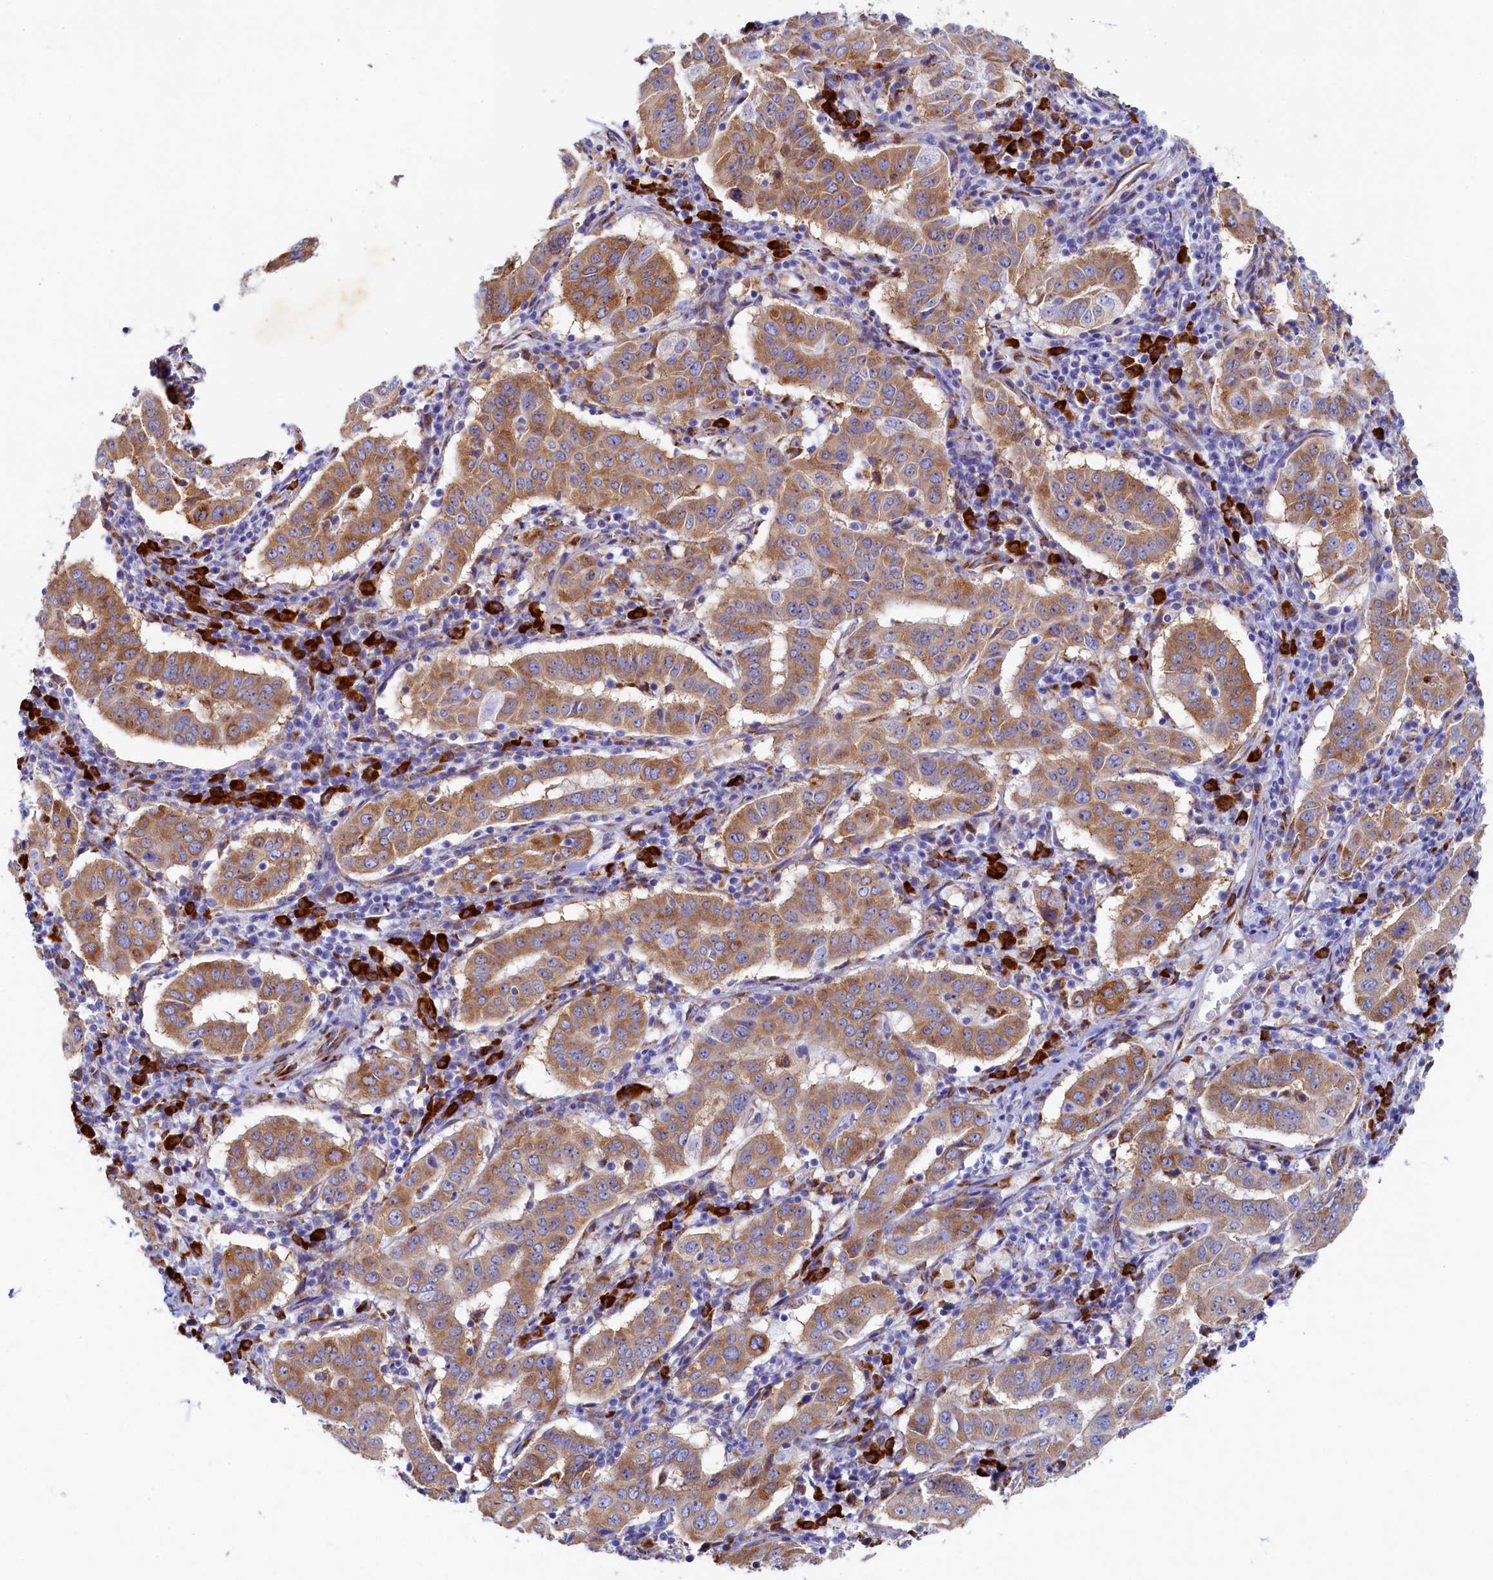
{"staining": {"intensity": "moderate", "quantity": ">75%", "location": "cytoplasmic/membranous"}, "tissue": "pancreatic cancer", "cell_type": "Tumor cells", "image_type": "cancer", "snomed": [{"axis": "morphology", "description": "Adenocarcinoma, NOS"}, {"axis": "topography", "description": "Pancreas"}], "caption": "A high-resolution micrograph shows immunohistochemistry staining of adenocarcinoma (pancreatic), which exhibits moderate cytoplasmic/membranous positivity in approximately >75% of tumor cells.", "gene": "TMEM18", "patient": {"sex": "male", "age": 63}}